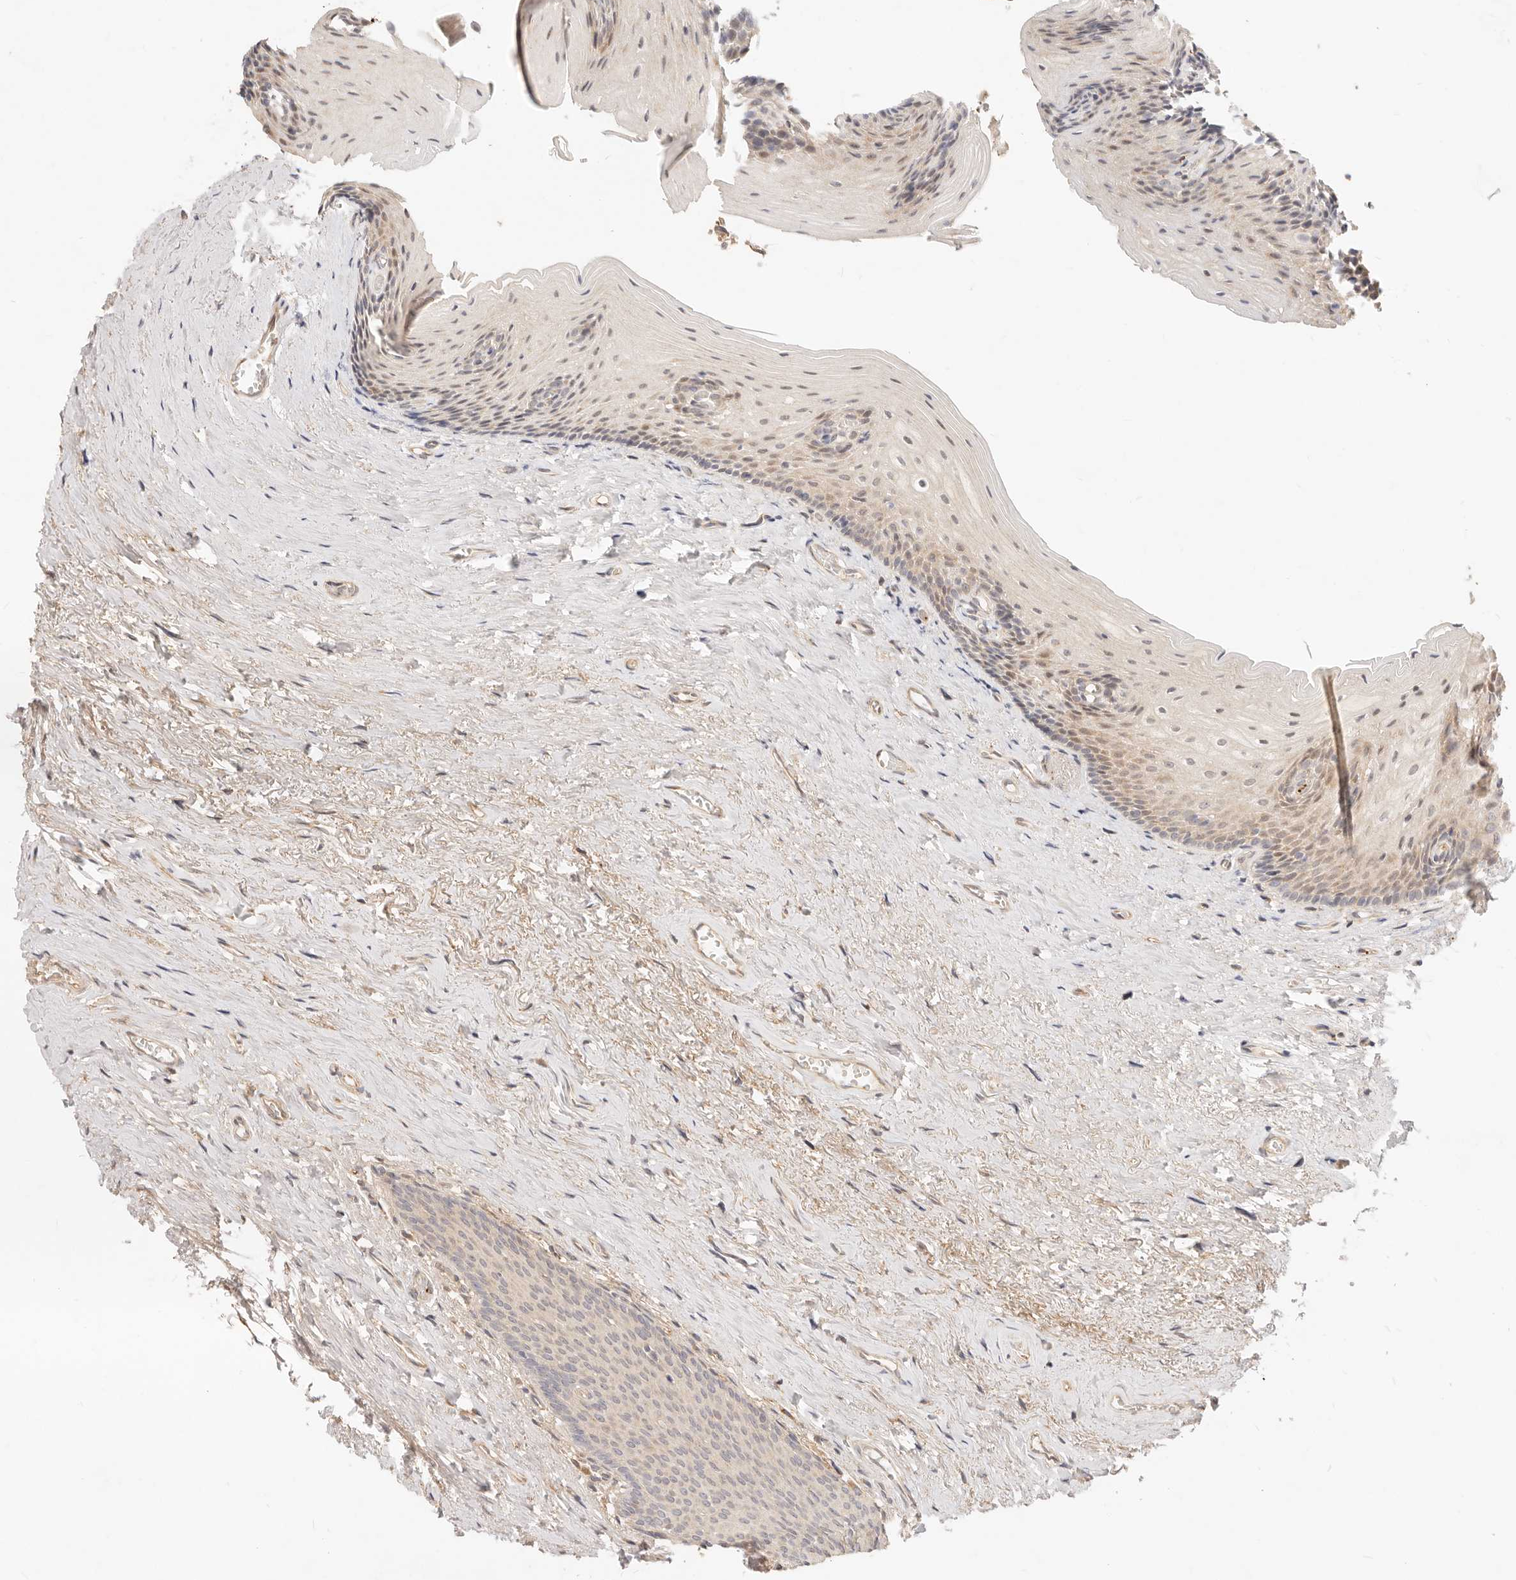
{"staining": {"intensity": "moderate", "quantity": "25%-75%", "location": "cytoplasmic/membranous"}, "tissue": "urinary bladder", "cell_type": "Urothelial cells", "image_type": "normal", "snomed": [{"axis": "morphology", "description": "Normal tissue, NOS"}, {"axis": "topography", "description": "Urinary bladder"}], "caption": "High-power microscopy captured an IHC histopathology image of benign urinary bladder, revealing moderate cytoplasmic/membranous staining in approximately 25%-75% of urothelial cells.", "gene": "UBXN10", "patient": {"sex": "female", "age": 67}}